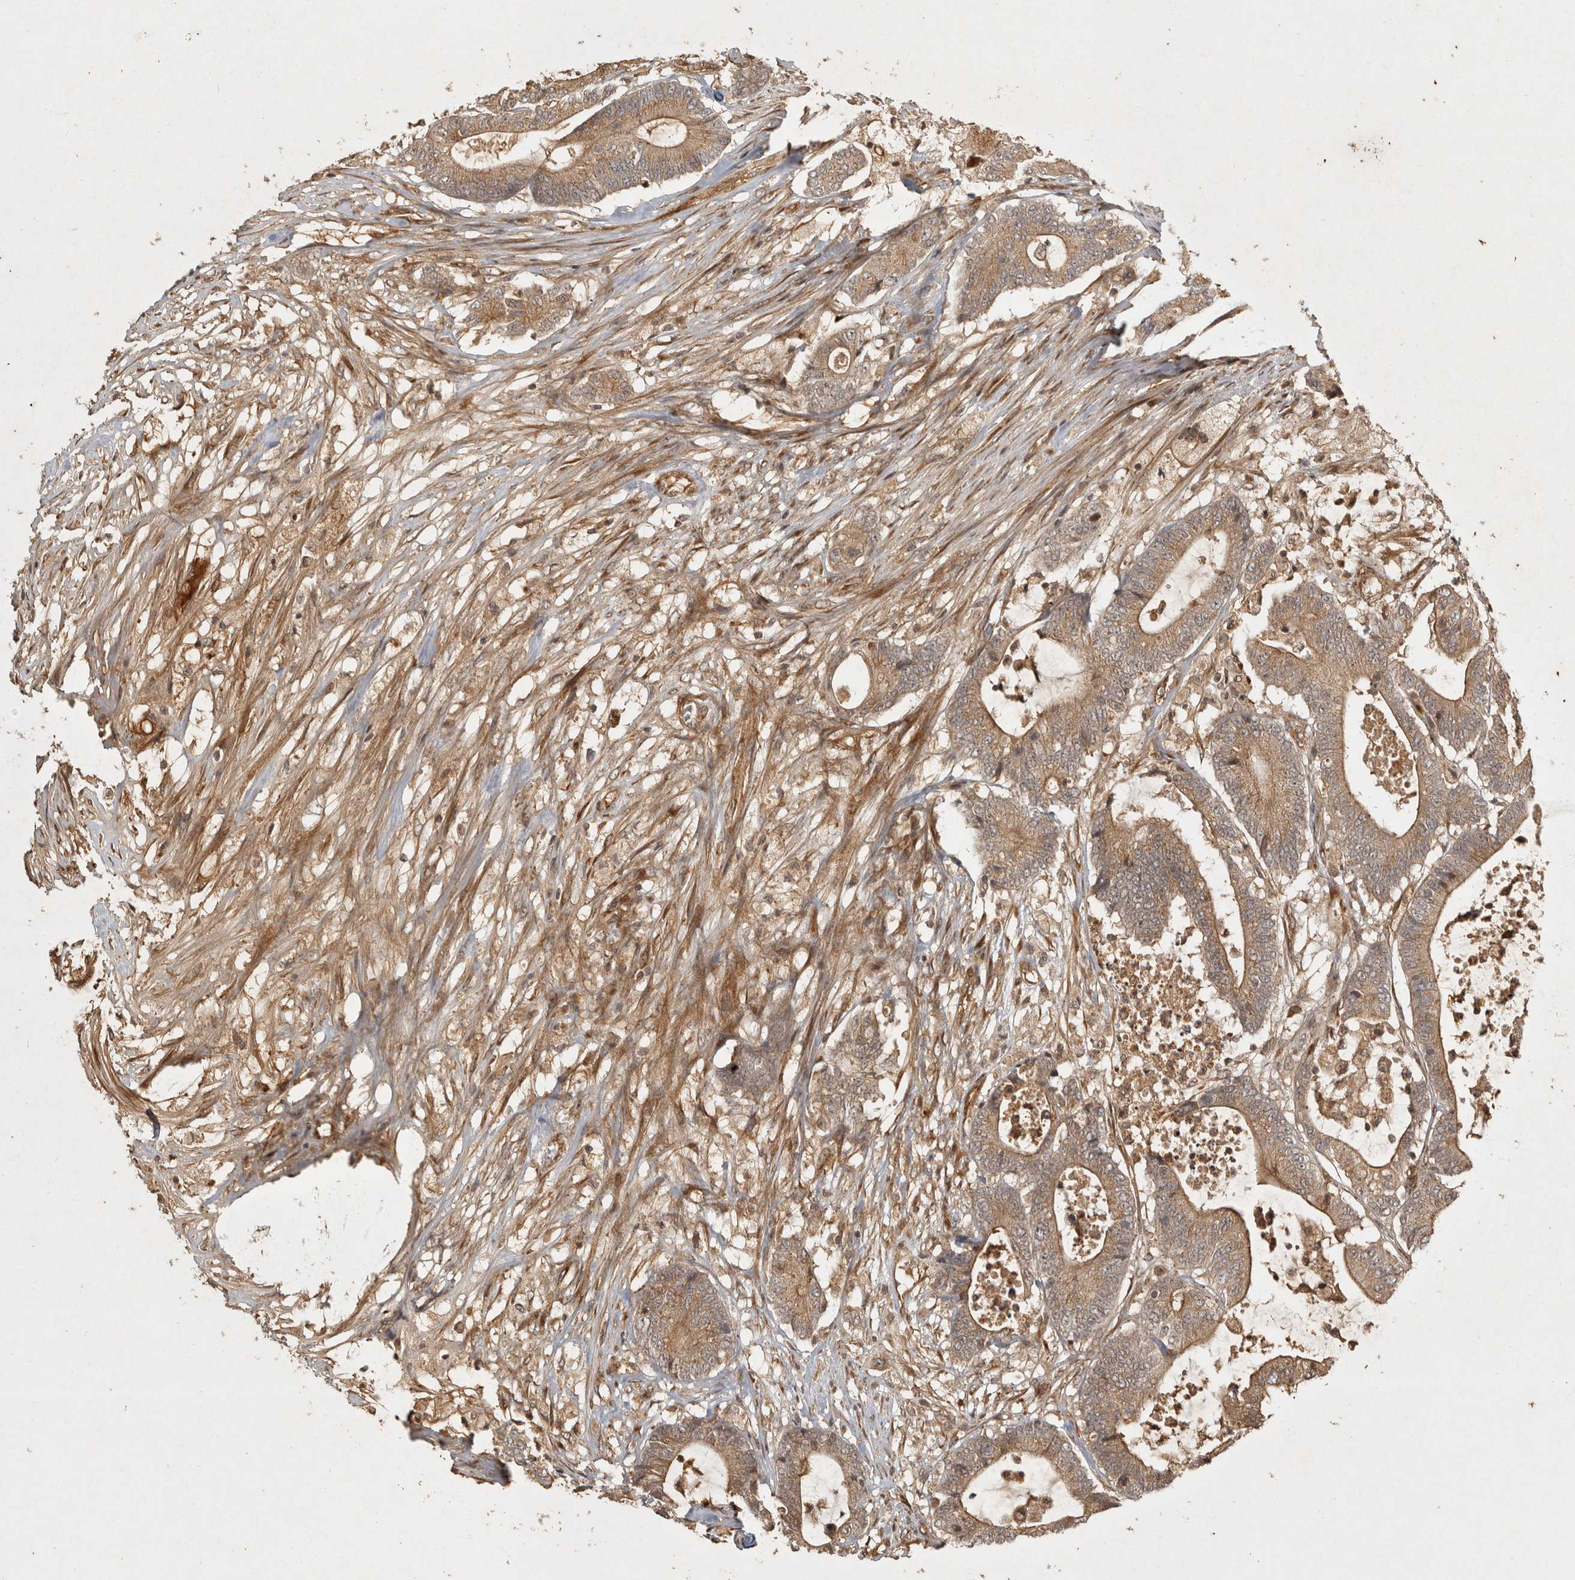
{"staining": {"intensity": "moderate", "quantity": ">75%", "location": "cytoplasmic/membranous"}, "tissue": "colorectal cancer", "cell_type": "Tumor cells", "image_type": "cancer", "snomed": [{"axis": "morphology", "description": "Adenocarcinoma, NOS"}, {"axis": "topography", "description": "Colon"}], "caption": "There is medium levels of moderate cytoplasmic/membranous staining in tumor cells of colorectal cancer, as demonstrated by immunohistochemical staining (brown color).", "gene": "CAMSAP2", "patient": {"sex": "female", "age": 84}}